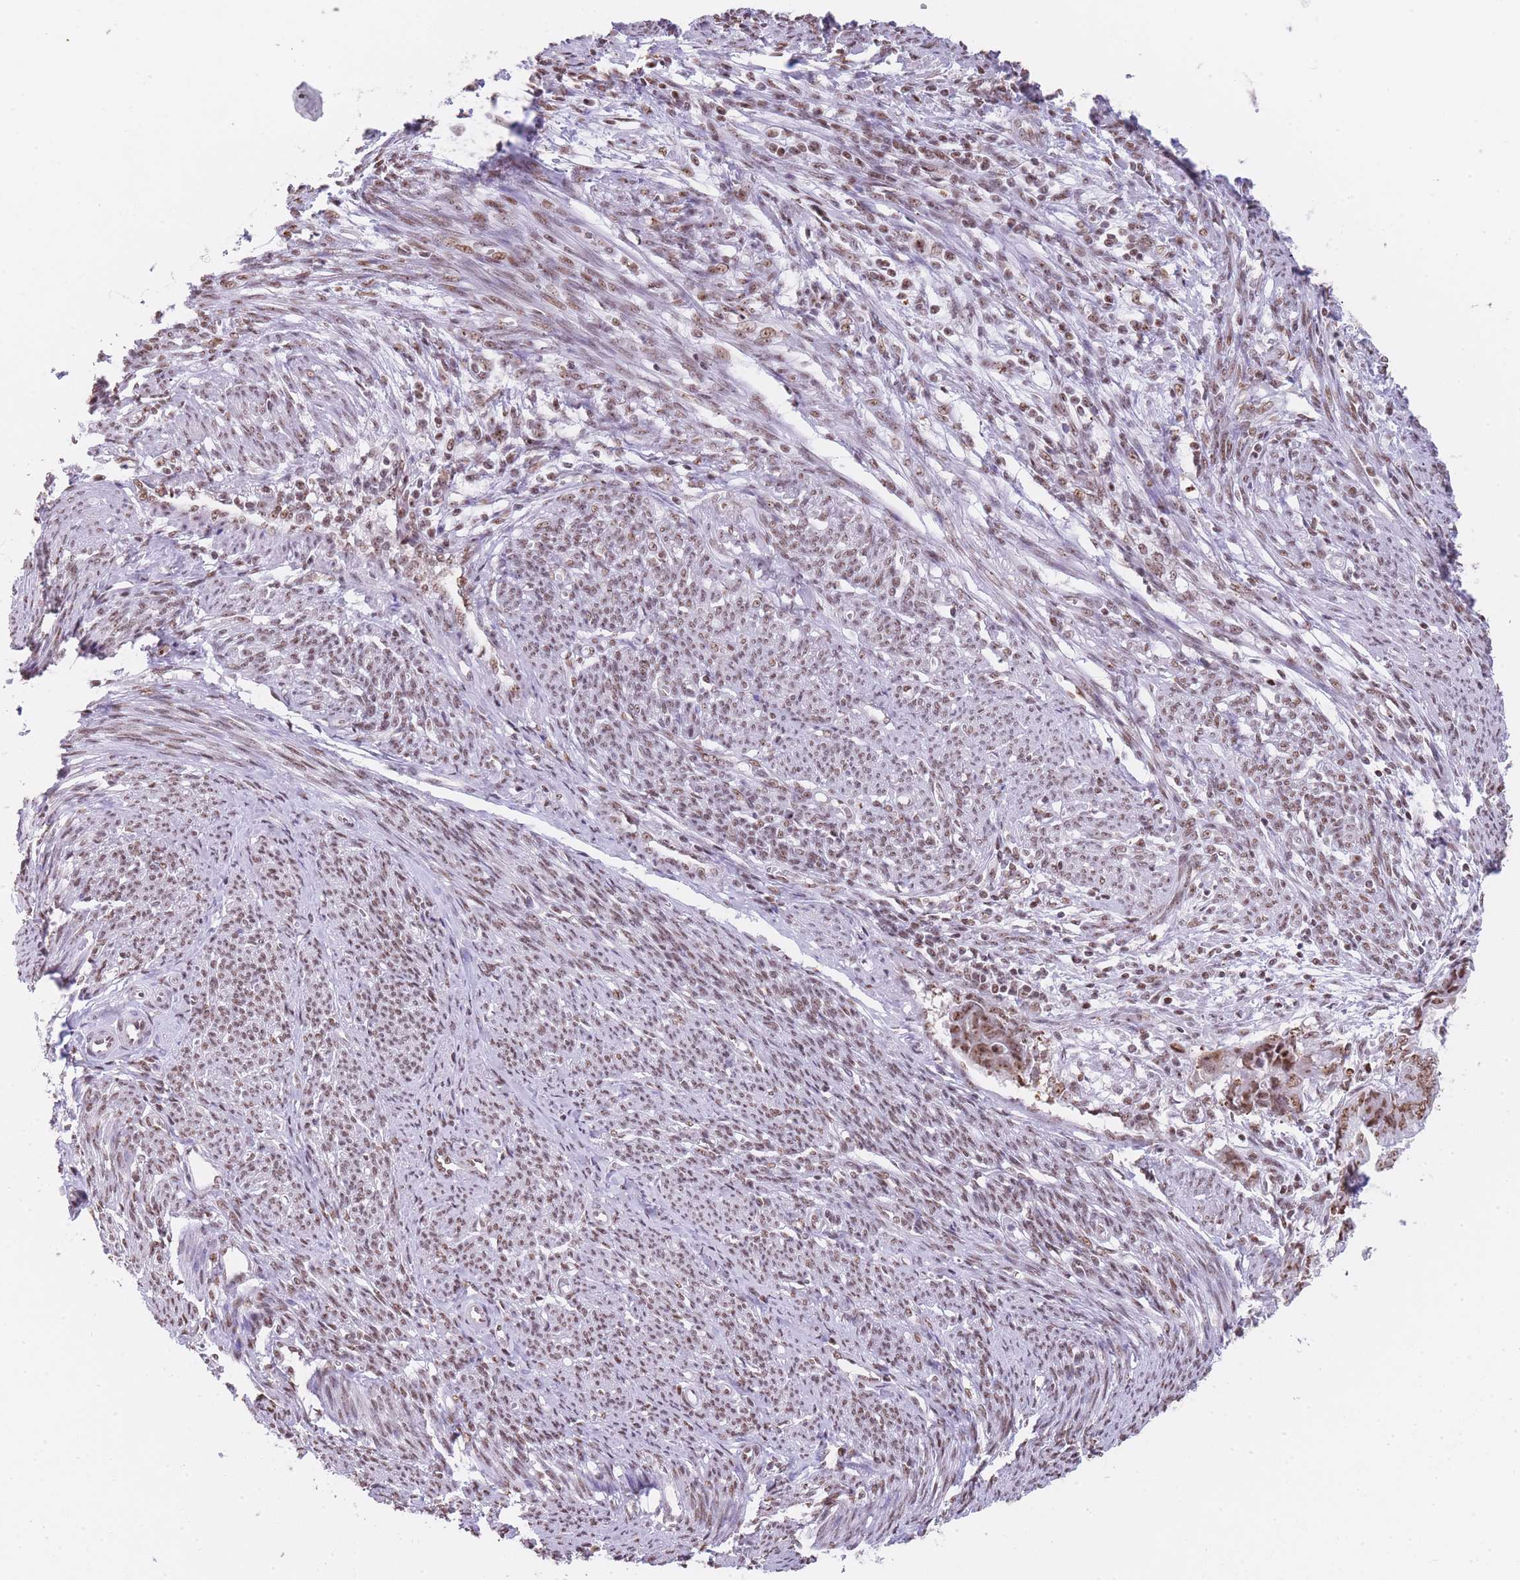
{"staining": {"intensity": "moderate", "quantity": ">75%", "location": "nuclear"}, "tissue": "endometrial cancer", "cell_type": "Tumor cells", "image_type": "cancer", "snomed": [{"axis": "morphology", "description": "Adenocarcinoma, NOS"}, {"axis": "topography", "description": "Endometrium"}], "caption": "Human endometrial adenocarcinoma stained with a brown dye exhibits moderate nuclear positive expression in about >75% of tumor cells.", "gene": "EVC2", "patient": {"sex": "female", "age": 62}}